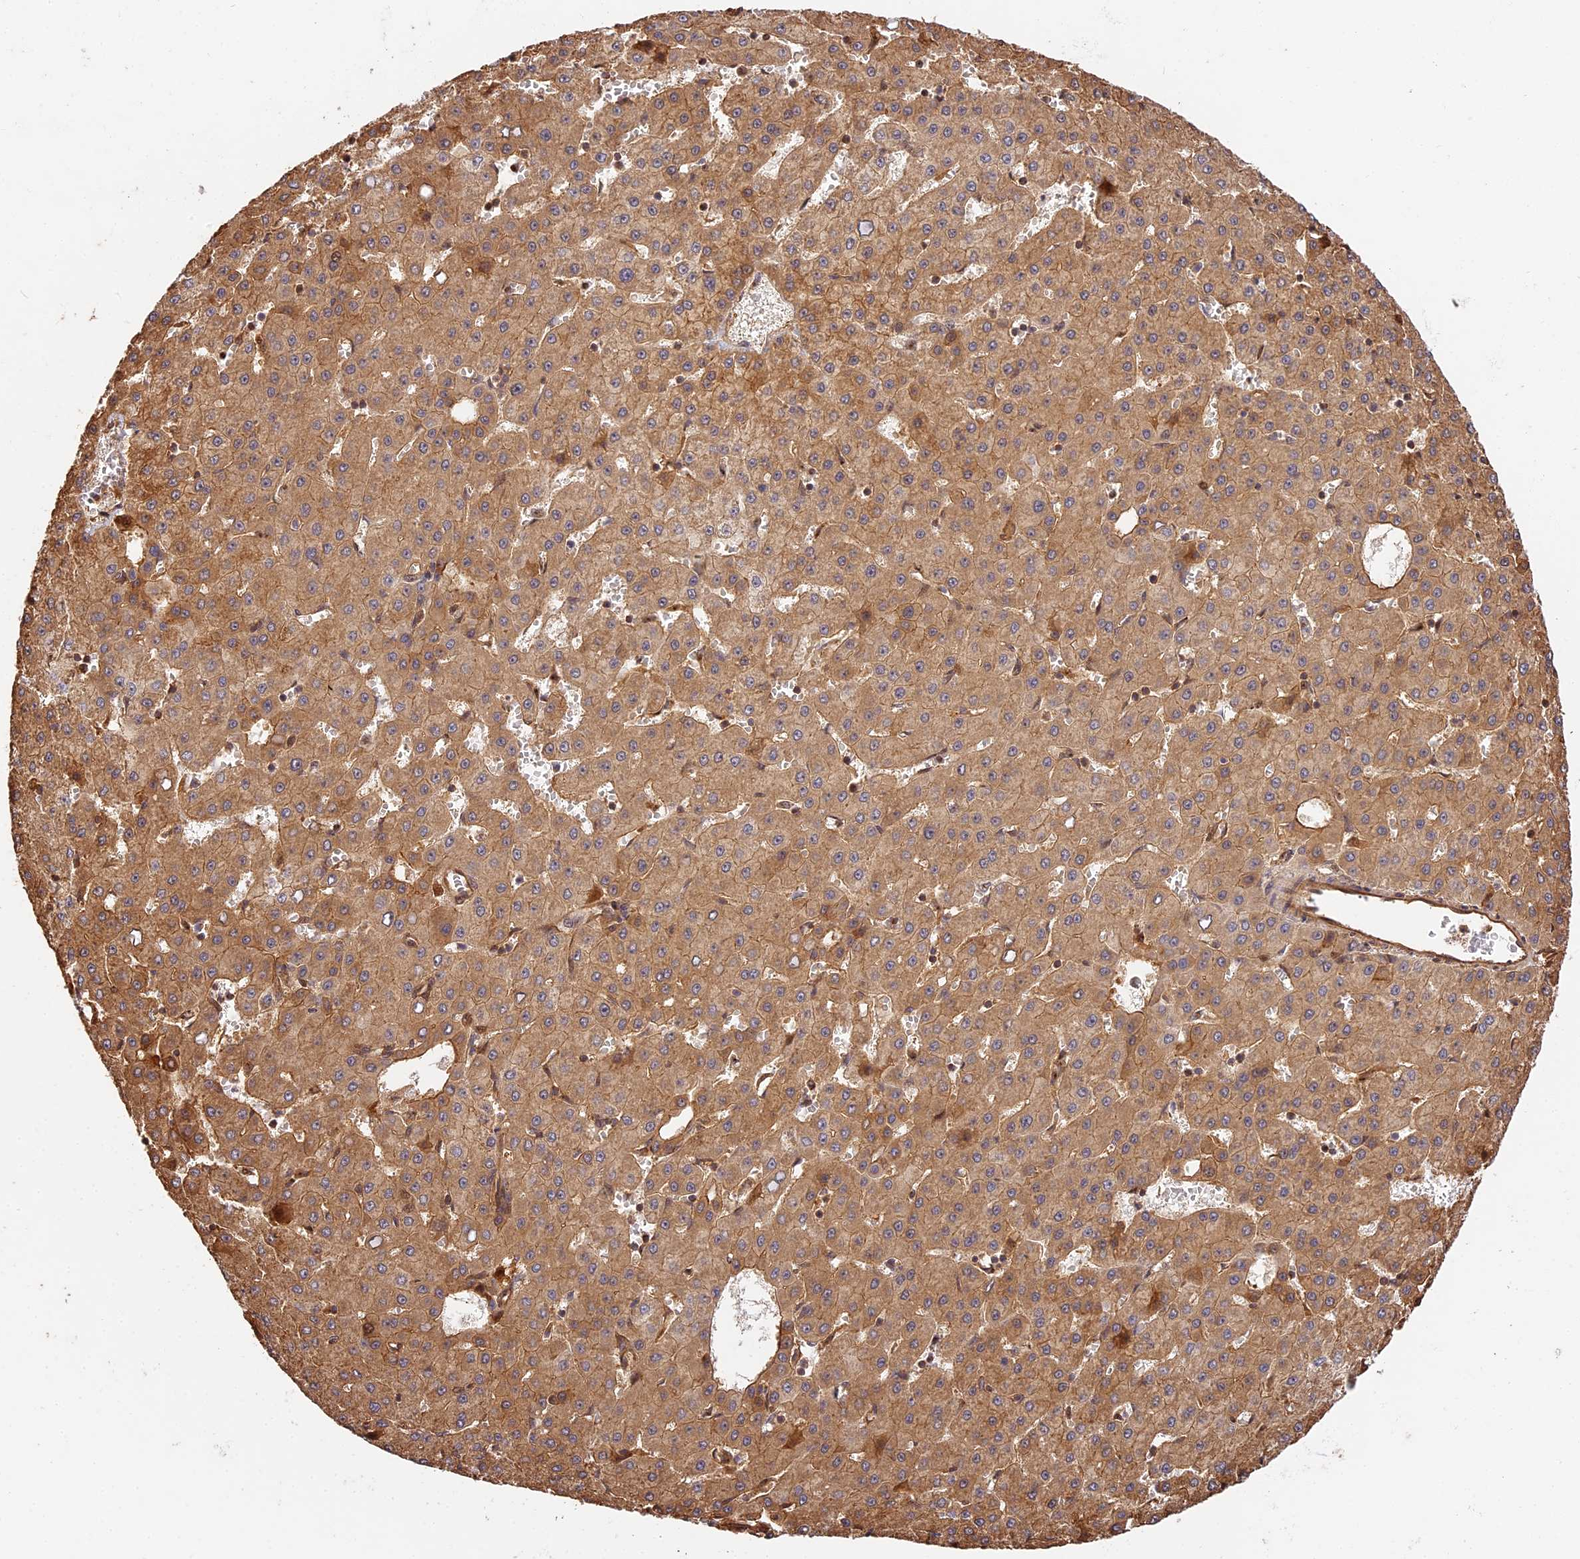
{"staining": {"intensity": "moderate", "quantity": ">75%", "location": "cytoplasmic/membranous"}, "tissue": "liver cancer", "cell_type": "Tumor cells", "image_type": "cancer", "snomed": [{"axis": "morphology", "description": "Carcinoma, Hepatocellular, NOS"}, {"axis": "topography", "description": "Liver"}], "caption": "A brown stain highlights moderate cytoplasmic/membranous expression of a protein in hepatocellular carcinoma (liver) tumor cells.", "gene": "PPP1R37", "patient": {"sex": "male", "age": 47}}